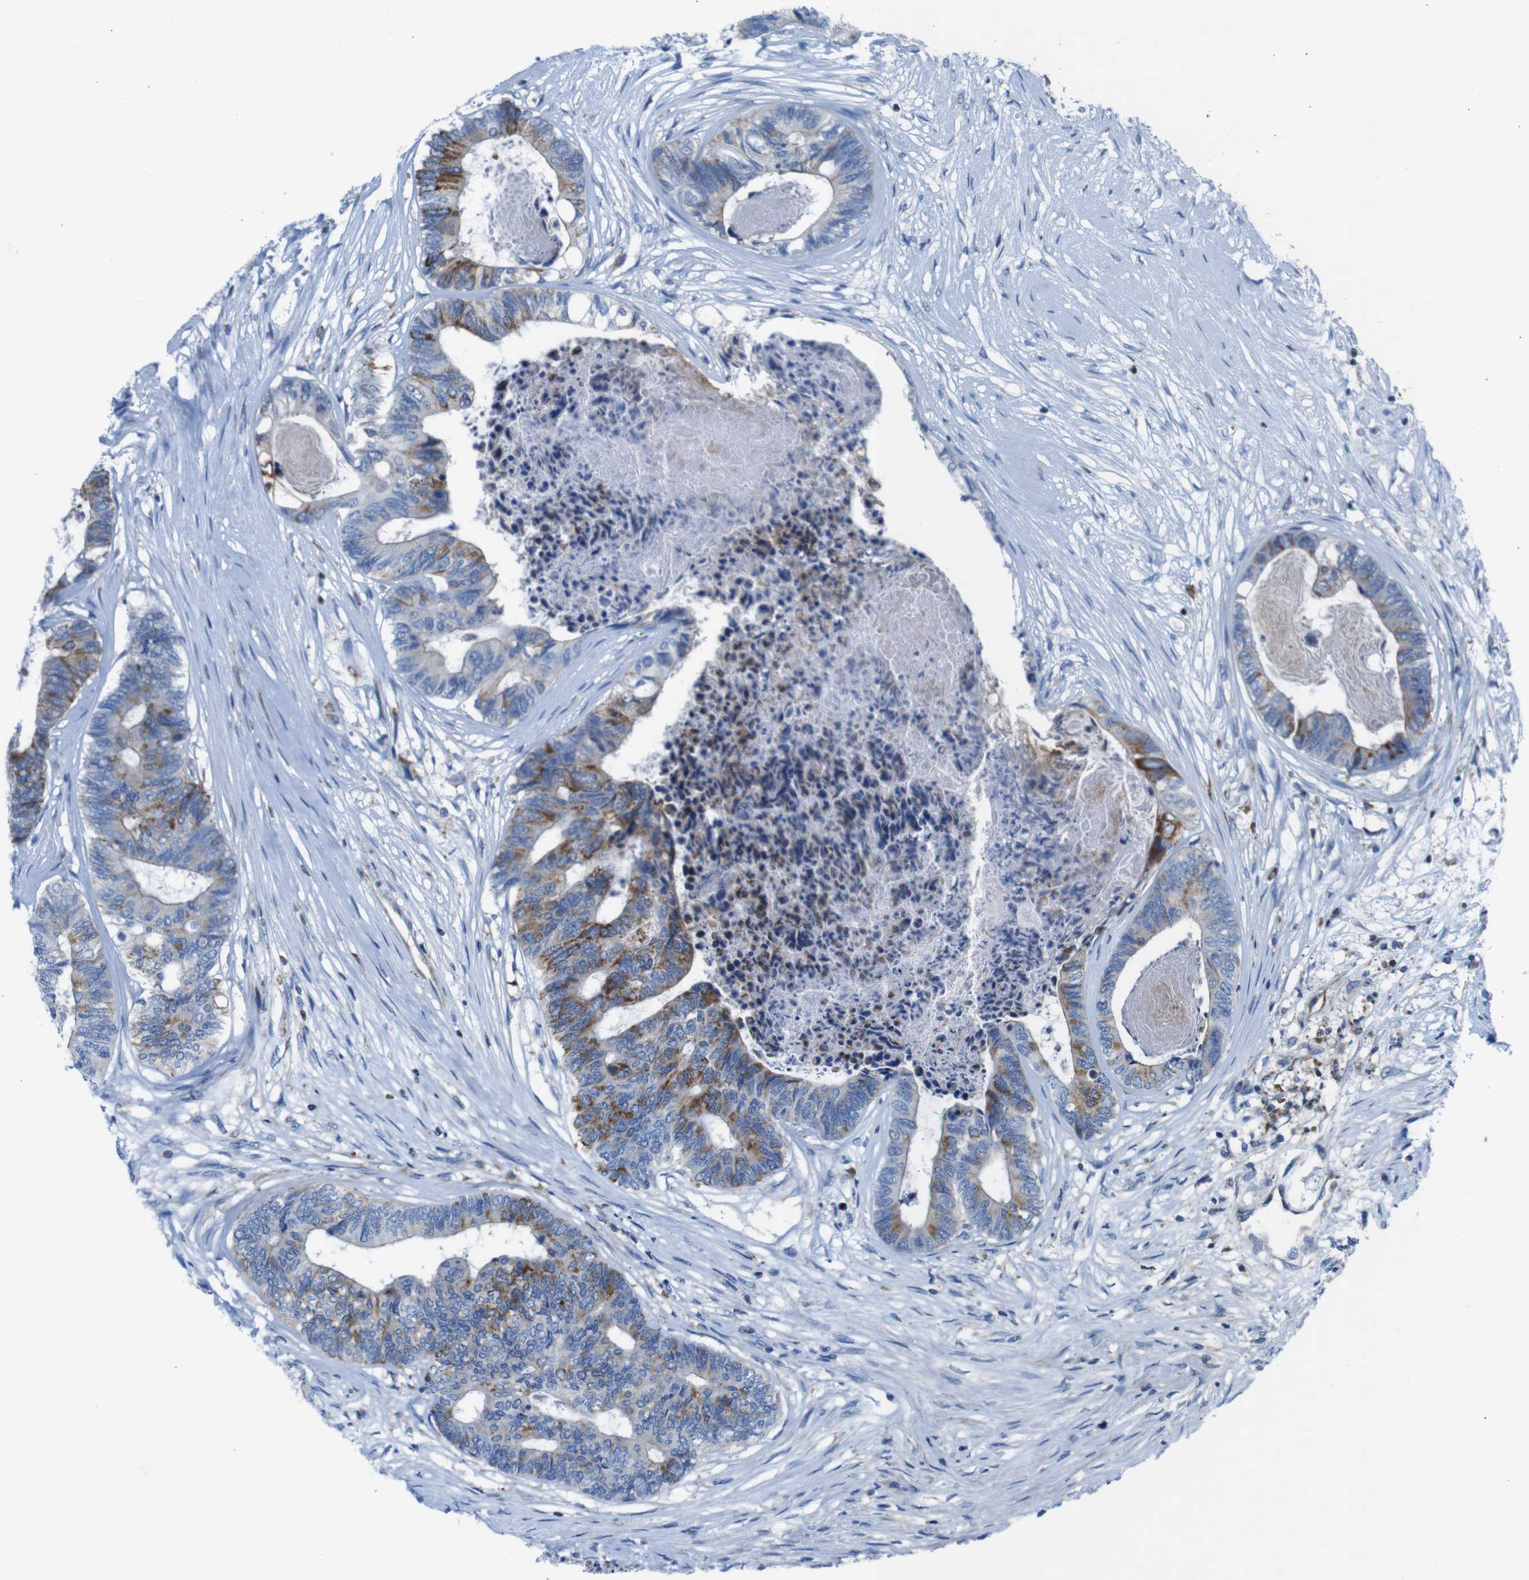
{"staining": {"intensity": "moderate", "quantity": "25%-75%", "location": "cytoplasmic/membranous"}, "tissue": "colorectal cancer", "cell_type": "Tumor cells", "image_type": "cancer", "snomed": [{"axis": "morphology", "description": "Adenocarcinoma, NOS"}, {"axis": "topography", "description": "Rectum"}], "caption": "IHC (DAB) staining of colorectal cancer demonstrates moderate cytoplasmic/membranous protein expression in approximately 25%-75% of tumor cells.", "gene": "PDCD1LG2", "patient": {"sex": "male", "age": 63}}